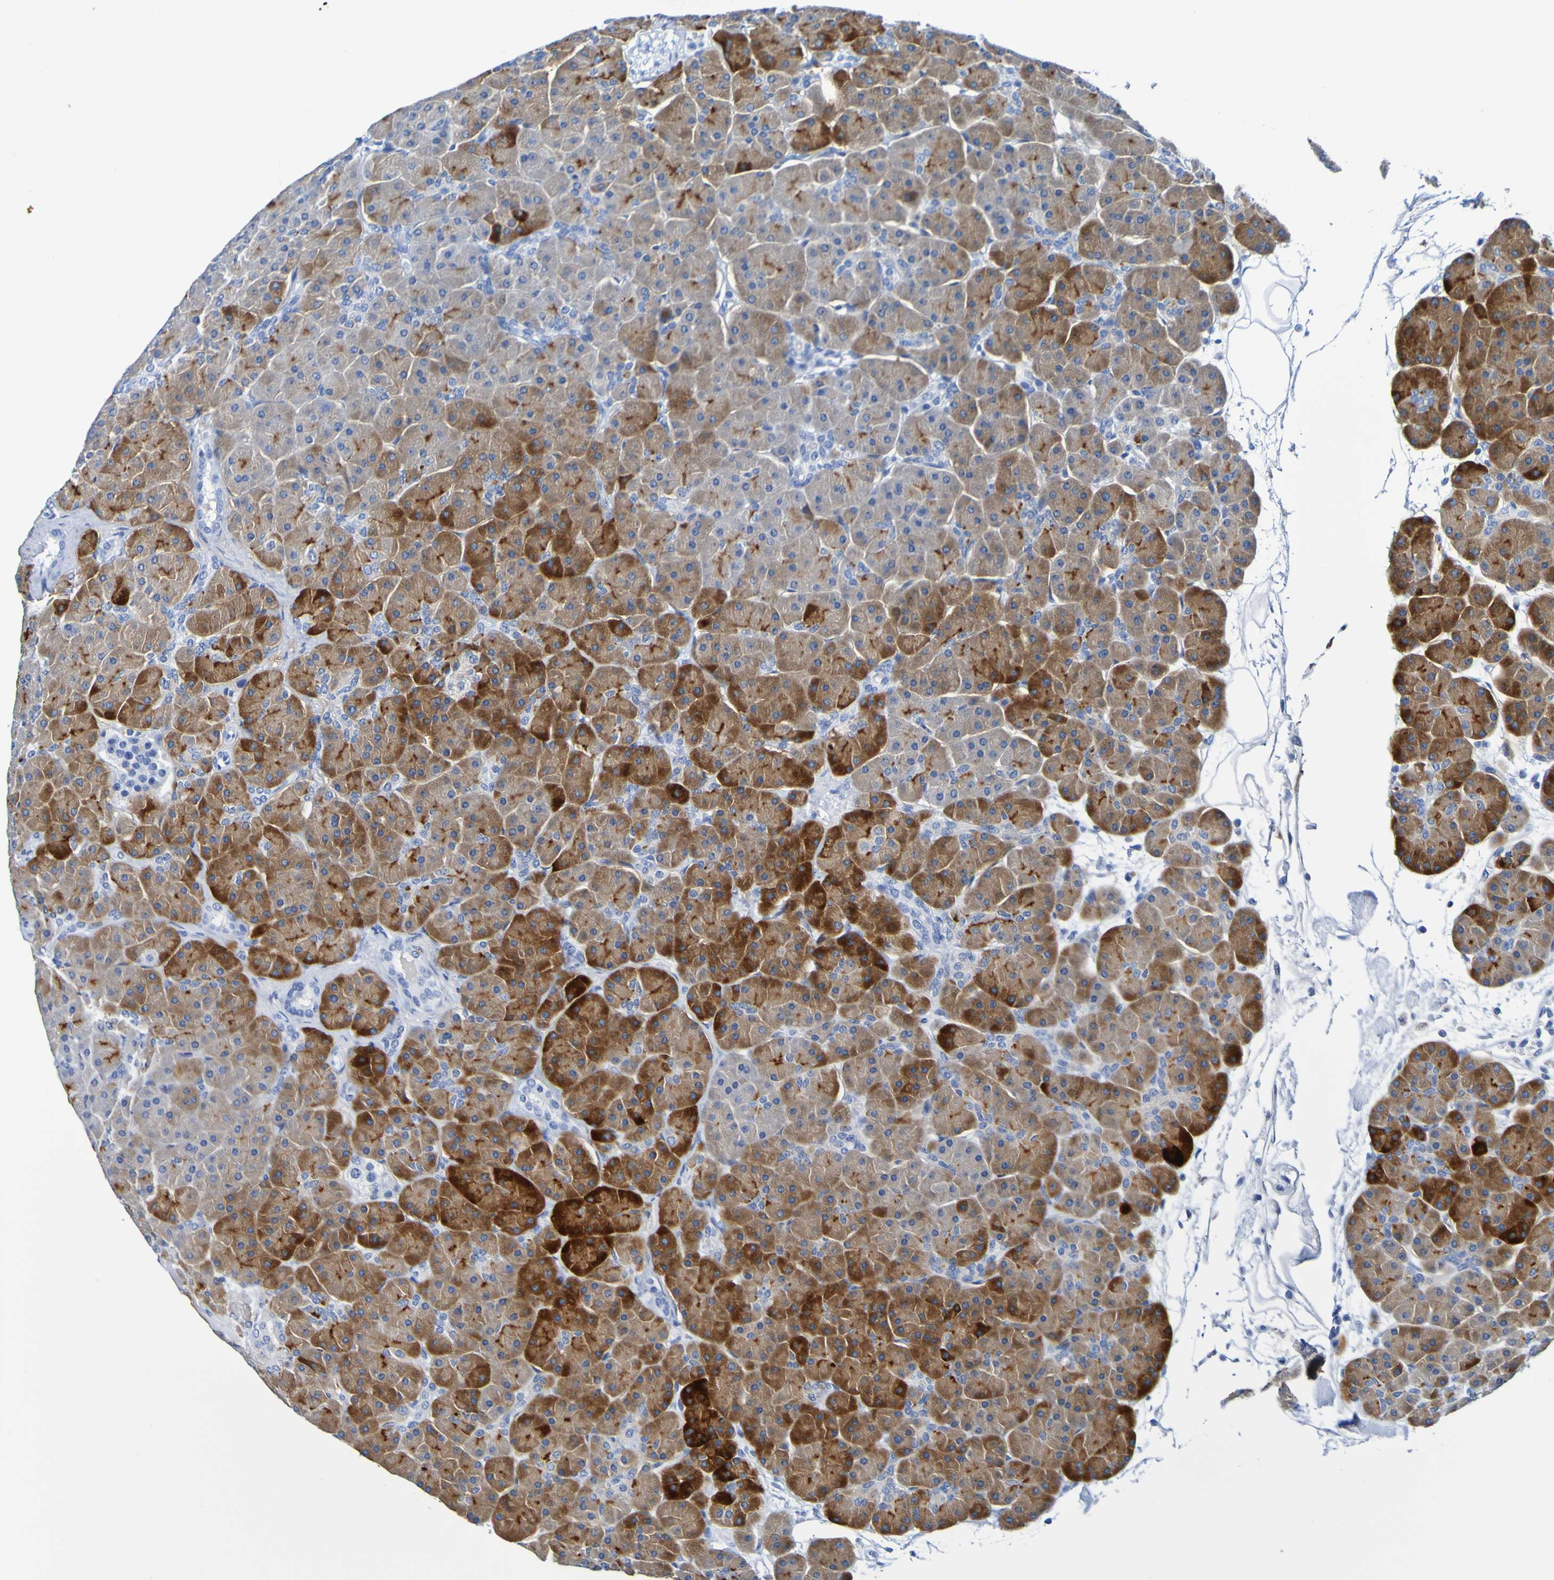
{"staining": {"intensity": "strong", "quantity": "25%-75%", "location": "cytoplasmic/membranous"}, "tissue": "pancreas", "cell_type": "Exocrine glandular cells", "image_type": "normal", "snomed": [{"axis": "morphology", "description": "Normal tissue, NOS"}, {"axis": "topography", "description": "Pancreas"}], "caption": "Protein expression analysis of benign human pancreas reveals strong cytoplasmic/membranous positivity in about 25%-75% of exocrine glandular cells. (DAB (3,3'-diaminobenzidine) IHC, brown staining for protein, blue staining for nuclei).", "gene": "DPEP1", "patient": {"sex": "male", "age": 66}}